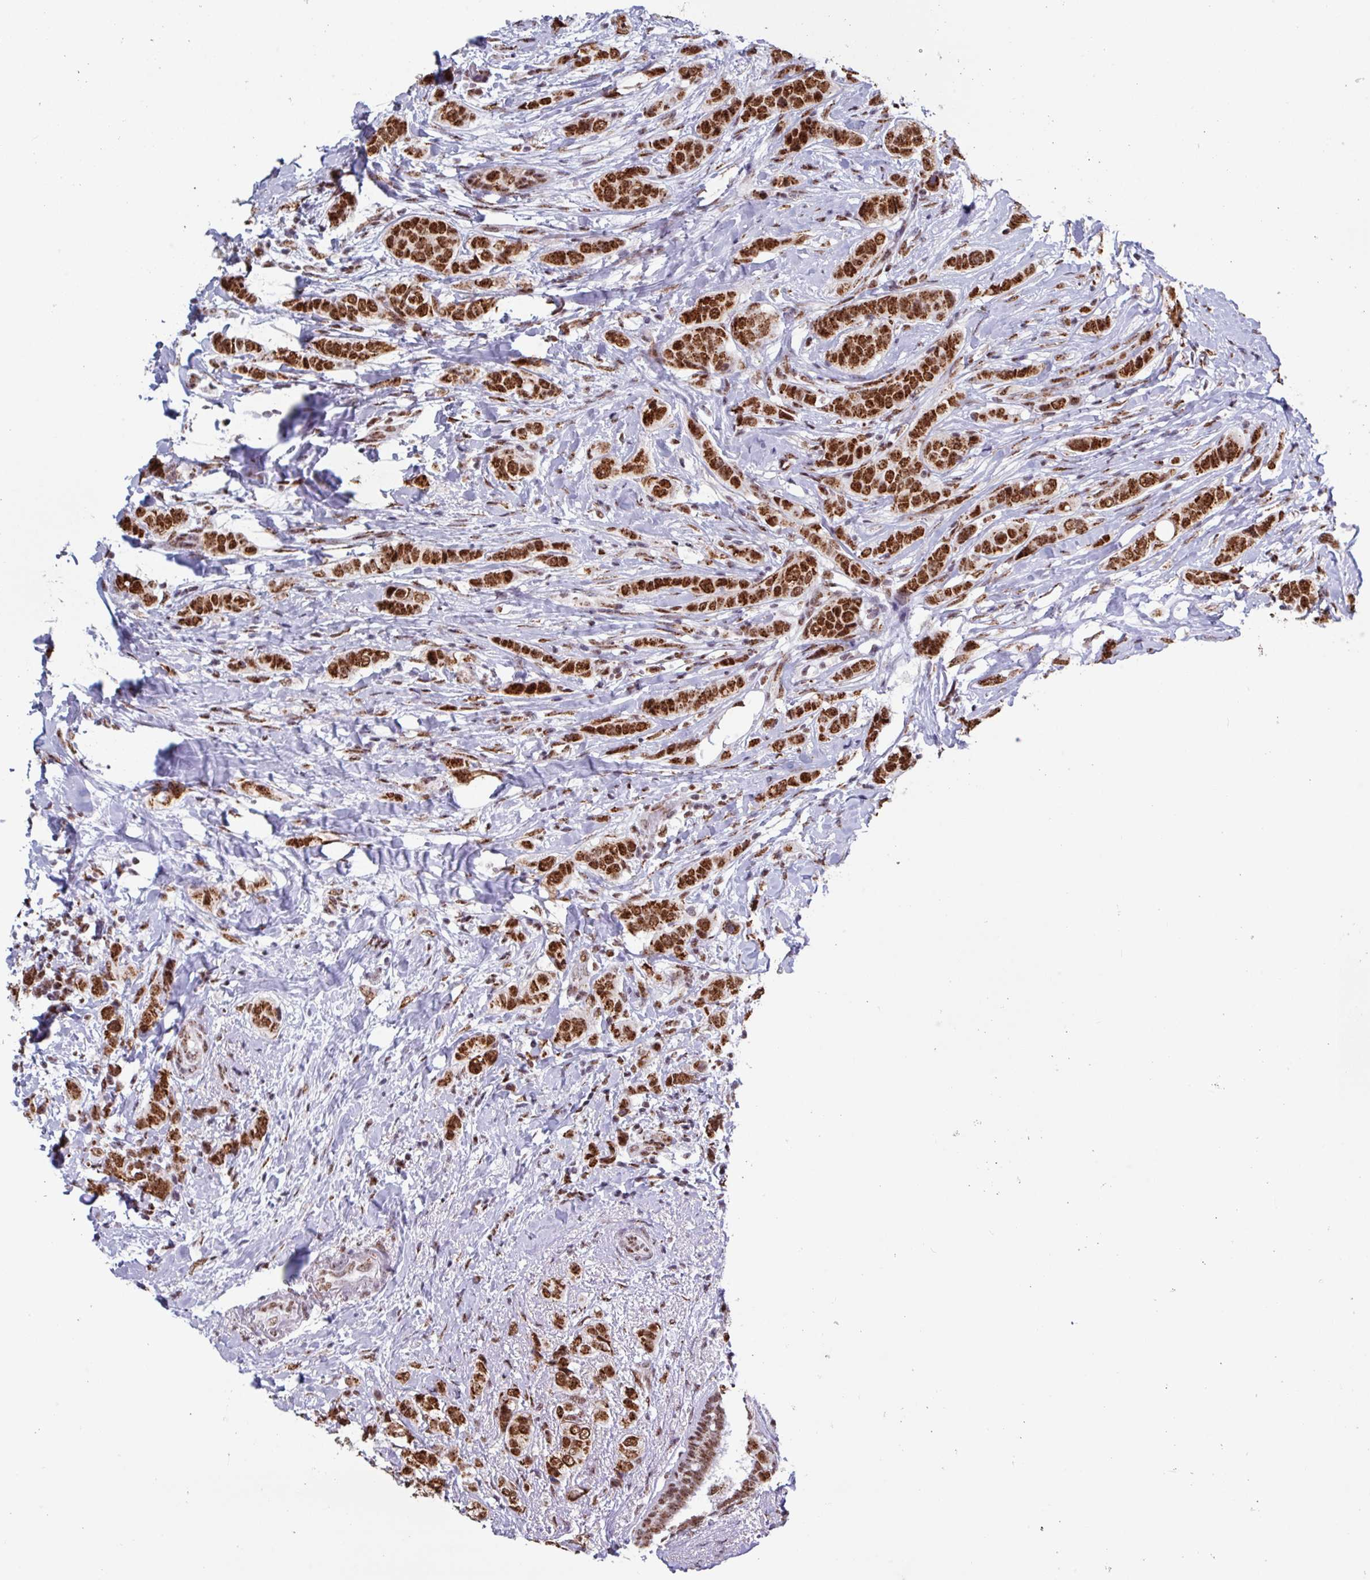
{"staining": {"intensity": "strong", "quantity": ">75%", "location": "nuclear"}, "tissue": "breast cancer", "cell_type": "Tumor cells", "image_type": "cancer", "snomed": [{"axis": "morphology", "description": "Lobular carcinoma"}, {"axis": "topography", "description": "Breast"}], "caption": "The histopathology image demonstrates a brown stain indicating the presence of a protein in the nuclear of tumor cells in breast cancer.", "gene": "PUF60", "patient": {"sex": "female", "age": 51}}